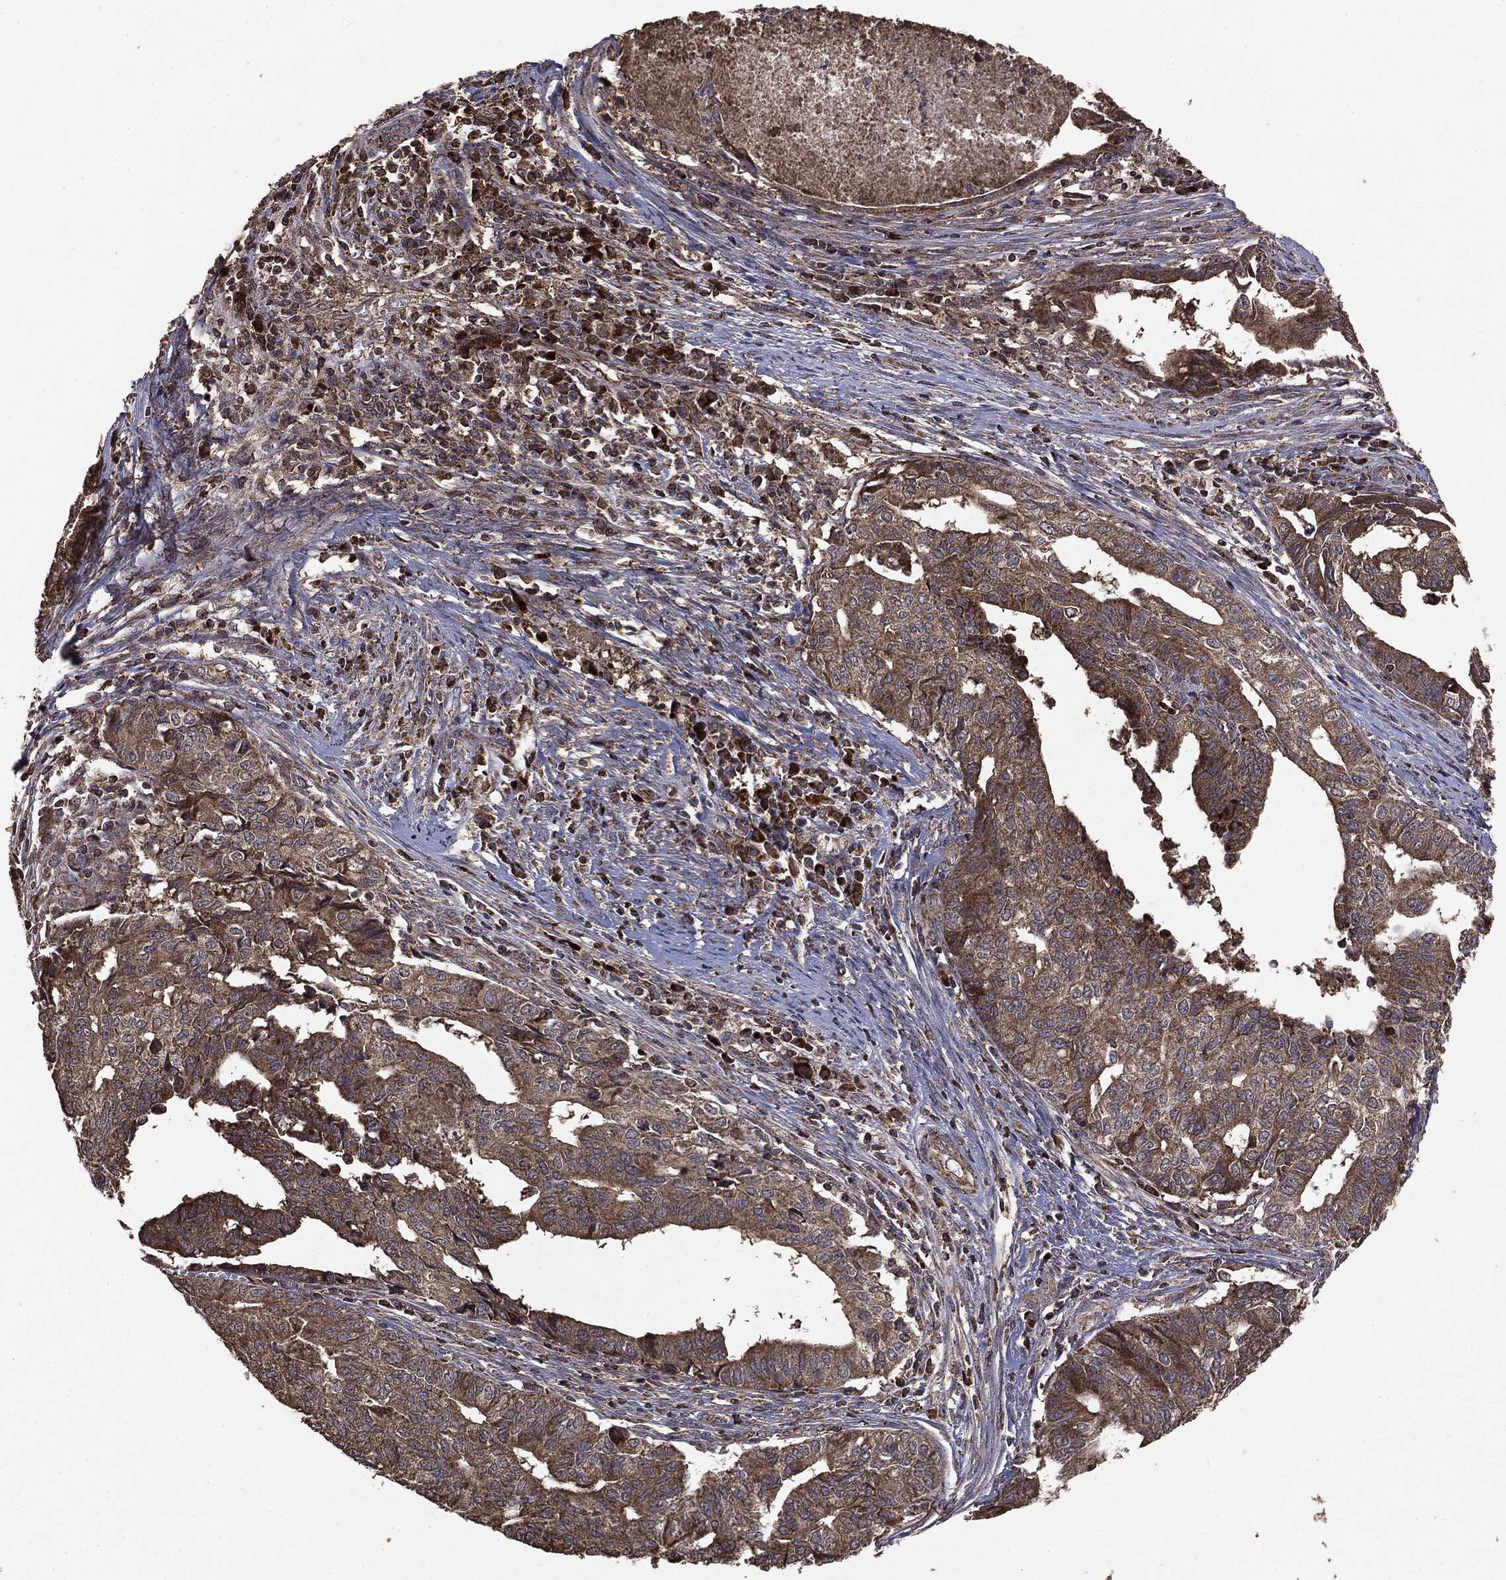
{"staining": {"intensity": "moderate", "quantity": ">75%", "location": "cytoplasmic/membranous"}, "tissue": "endometrial cancer", "cell_type": "Tumor cells", "image_type": "cancer", "snomed": [{"axis": "morphology", "description": "Adenocarcinoma, NOS"}, {"axis": "topography", "description": "Endometrium"}], "caption": "Endometrial cancer stained with DAB (3,3'-diaminobenzidine) immunohistochemistry (IHC) demonstrates medium levels of moderate cytoplasmic/membranous expression in approximately >75% of tumor cells. (brown staining indicates protein expression, while blue staining denotes nuclei).", "gene": "MTOR", "patient": {"sex": "female", "age": 65}}